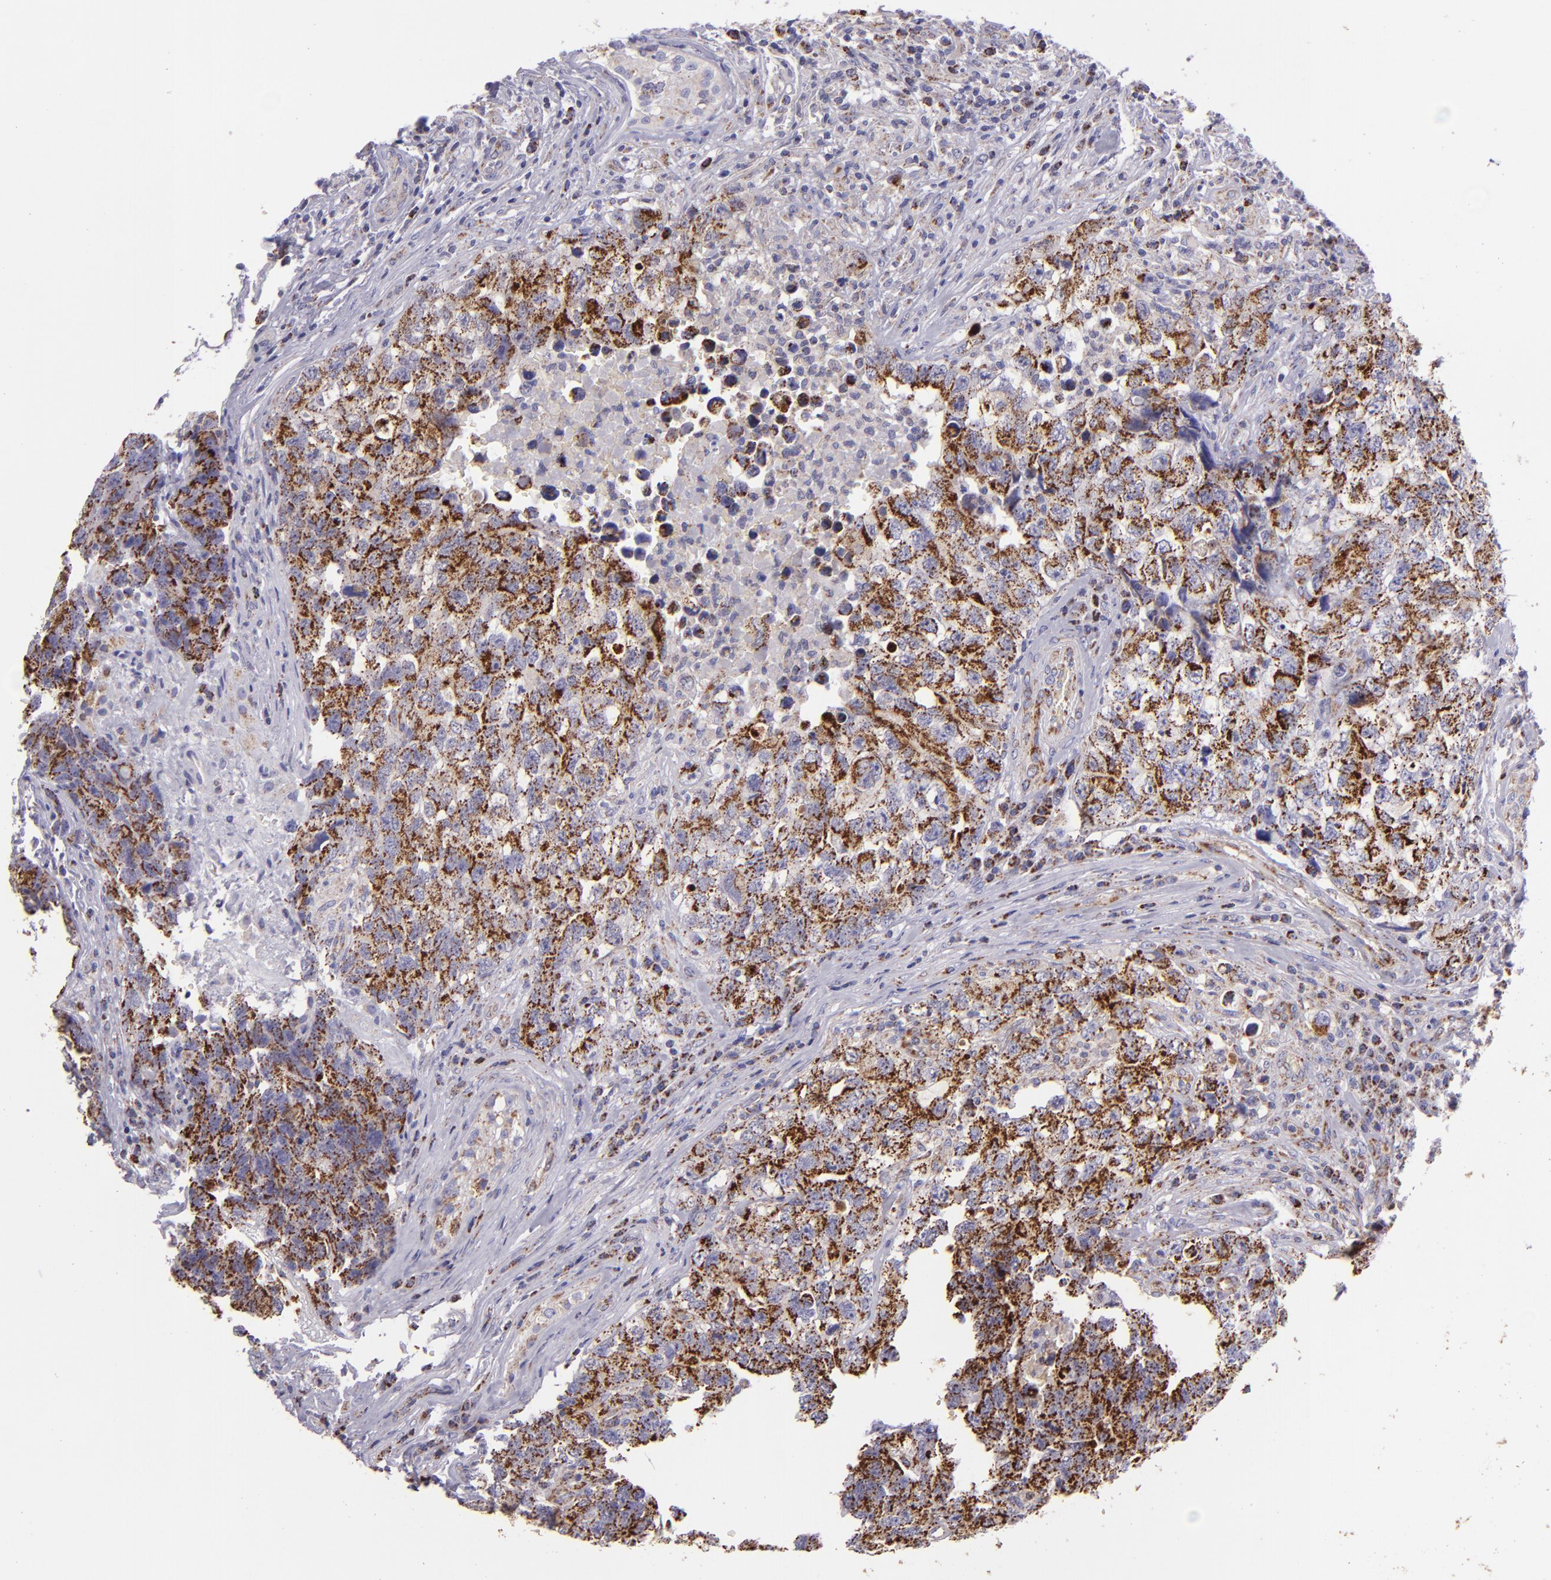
{"staining": {"intensity": "moderate", "quantity": ">75%", "location": "cytoplasmic/membranous"}, "tissue": "testis cancer", "cell_type": "Tumor cells", "image_type": "cancer", "snomed": [{"axis": "morphology", "description": "Carcinoma, Embryonal, NOS"}, {"axis": "topography", "description": "Testis"}], "caption": "Testis cancer stained with DAB (3,3'-diaminobenzidine) immunohistochemistry (IHC) exhibits medium levels of moderate cytoplasmic/membranous staining in approximately >75% of tumor cells.", "gene": "HSPD1", "patient": {"sex": "male", "age": 31}}